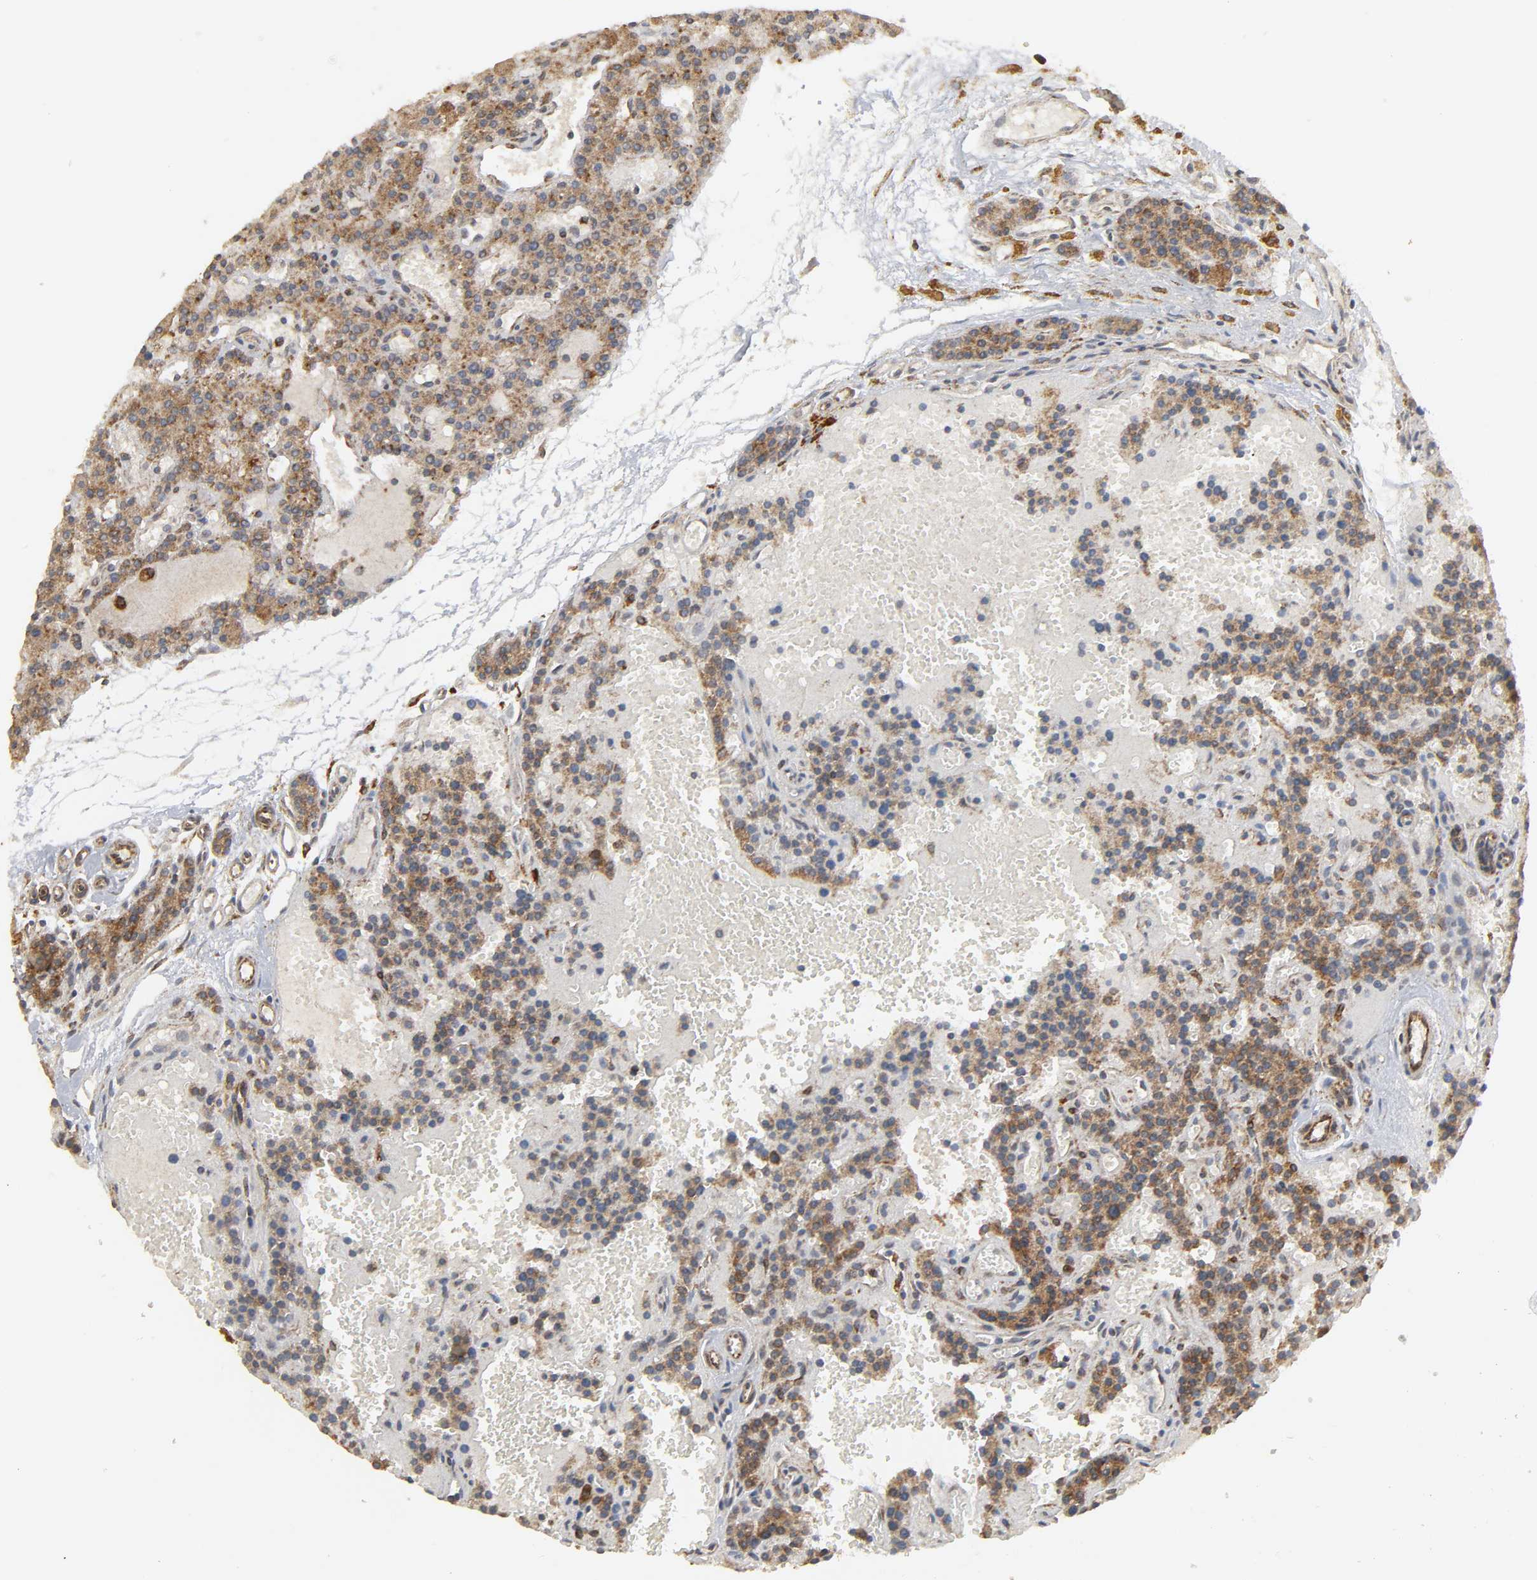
{"staining": {"intensity": "strong", "quantity": ">75%", "location": "cytoplasmic/membranous"}, "tissue": "parathyroid gland", "cell_type": "Glandular cells", "image_type": "normal", "snomed": [{"axis": "morphology", "description": "Normal tissue, NOS"}, {"axis": "topography", "description": "Parathyroid gland"}], "caption": "Brown immunohistochemical staining in benign parathyroid gland shows strong cytoplasmic/membranous positivity in about >75% of glandular cells. The staining was performed using DAB (3,3'-diaminobenzidine), with brown indicating positive protein expression. Nuclei are stained blue with hematoxylin.", "gene": "POR", "patient": {"sex": "male", "age": 25}}